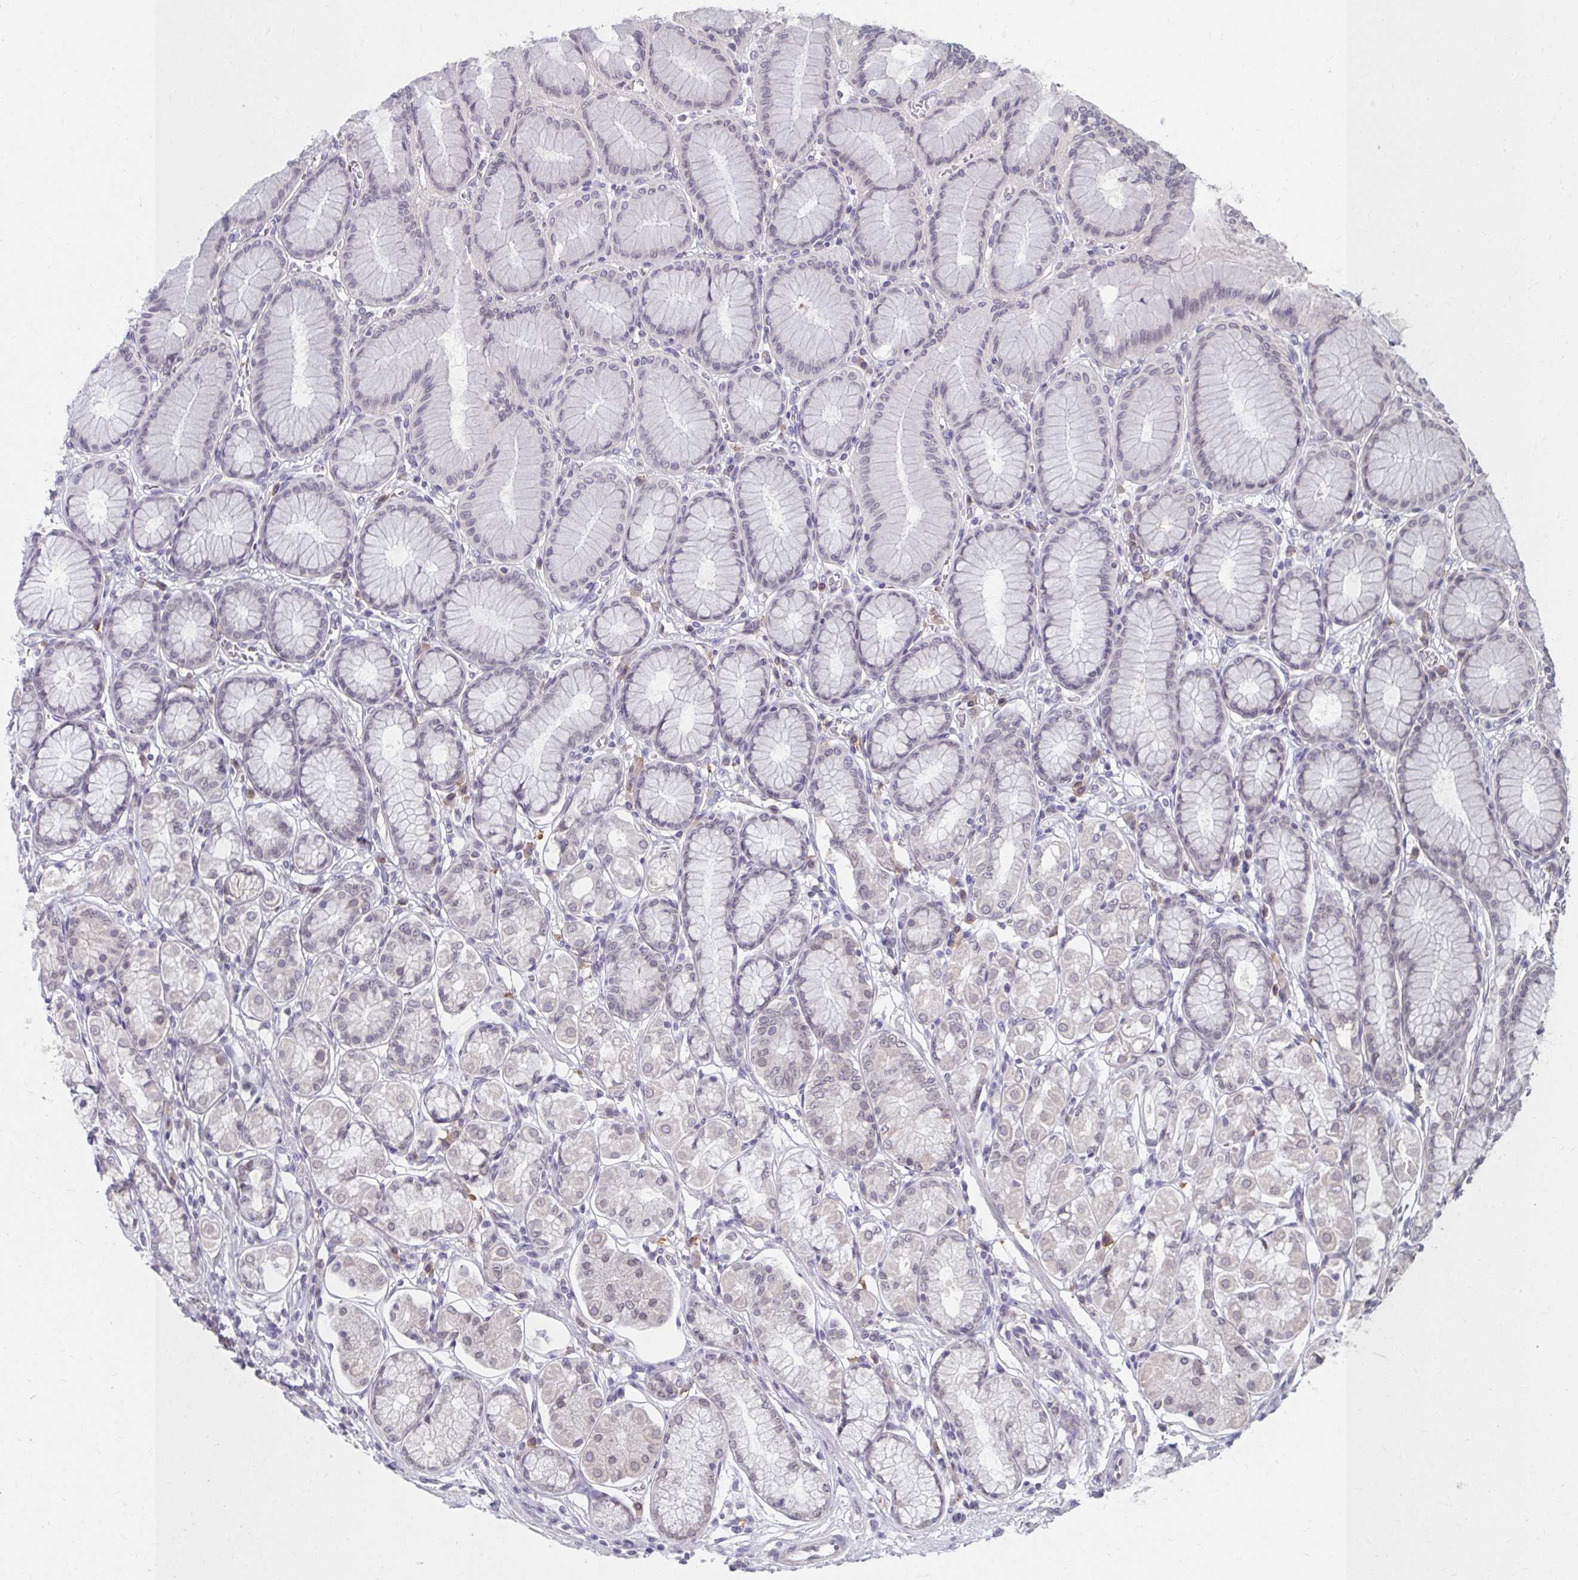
{"staining": {"intensity": "weak", "quantity": "<25%", "location": "cytoplasmic/membranous"}, "tissue": "stomach", "cell_type": "Glandular cells", "image_type": "normal", "snomed": [{"axis": "morphology", "description": "Normal tissue, NOS"}, {"axis": "topography", "description": "Stomach"}, {"axis": "topography", "description": "Stomach, lower"}], "caption": "An immunohistochemistry (IHC) micrograph of normal stomach is shown. There is no staining in glandular cells of stomach.", "gene": "NUP133", "patient": {"sex": "male", "age": 76}}